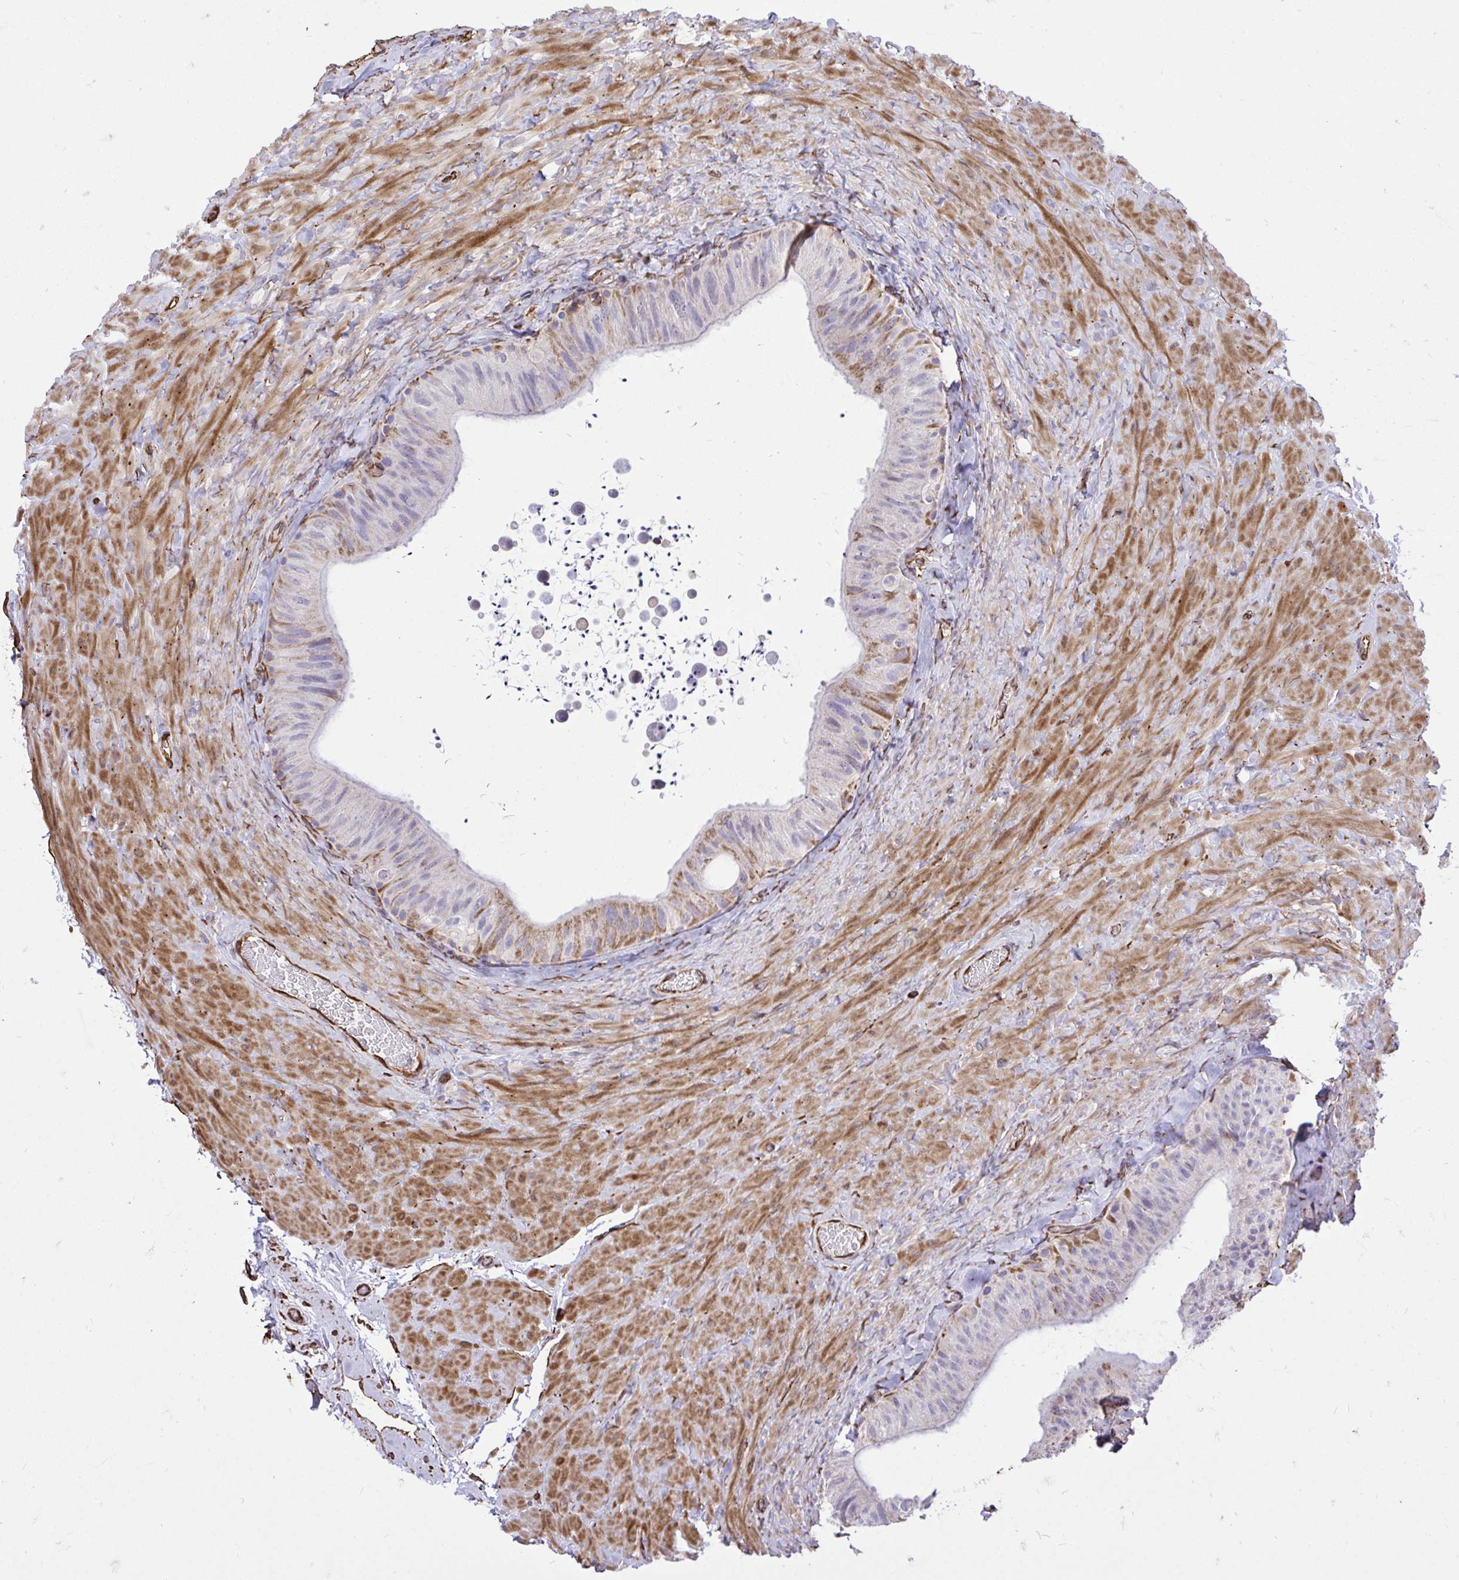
{"staining": {"intensity": "moderate", "quantity": "<25%", "location": "cytoplasmic/membranous"}, "tissue": "epididymis", "cell_type": "Glandular cells", "image_type": "normal", "snomed": [{"axis": "morphology", "description": "Normal tissue, NOS"}, {"axis": "topography", "description": "Epididymis, spermatic cord, NOS"}, {"axis": "topography", "description": "Epididymis"}], "caption": "Immunohistochemical staining of normal human epididymis exhibits low levels of moderate cytoplasmic/membranous staining in approximately <25% of glandular cells.", "gene": "RNF103", "patient": {"sex": "male", "age": 31}}